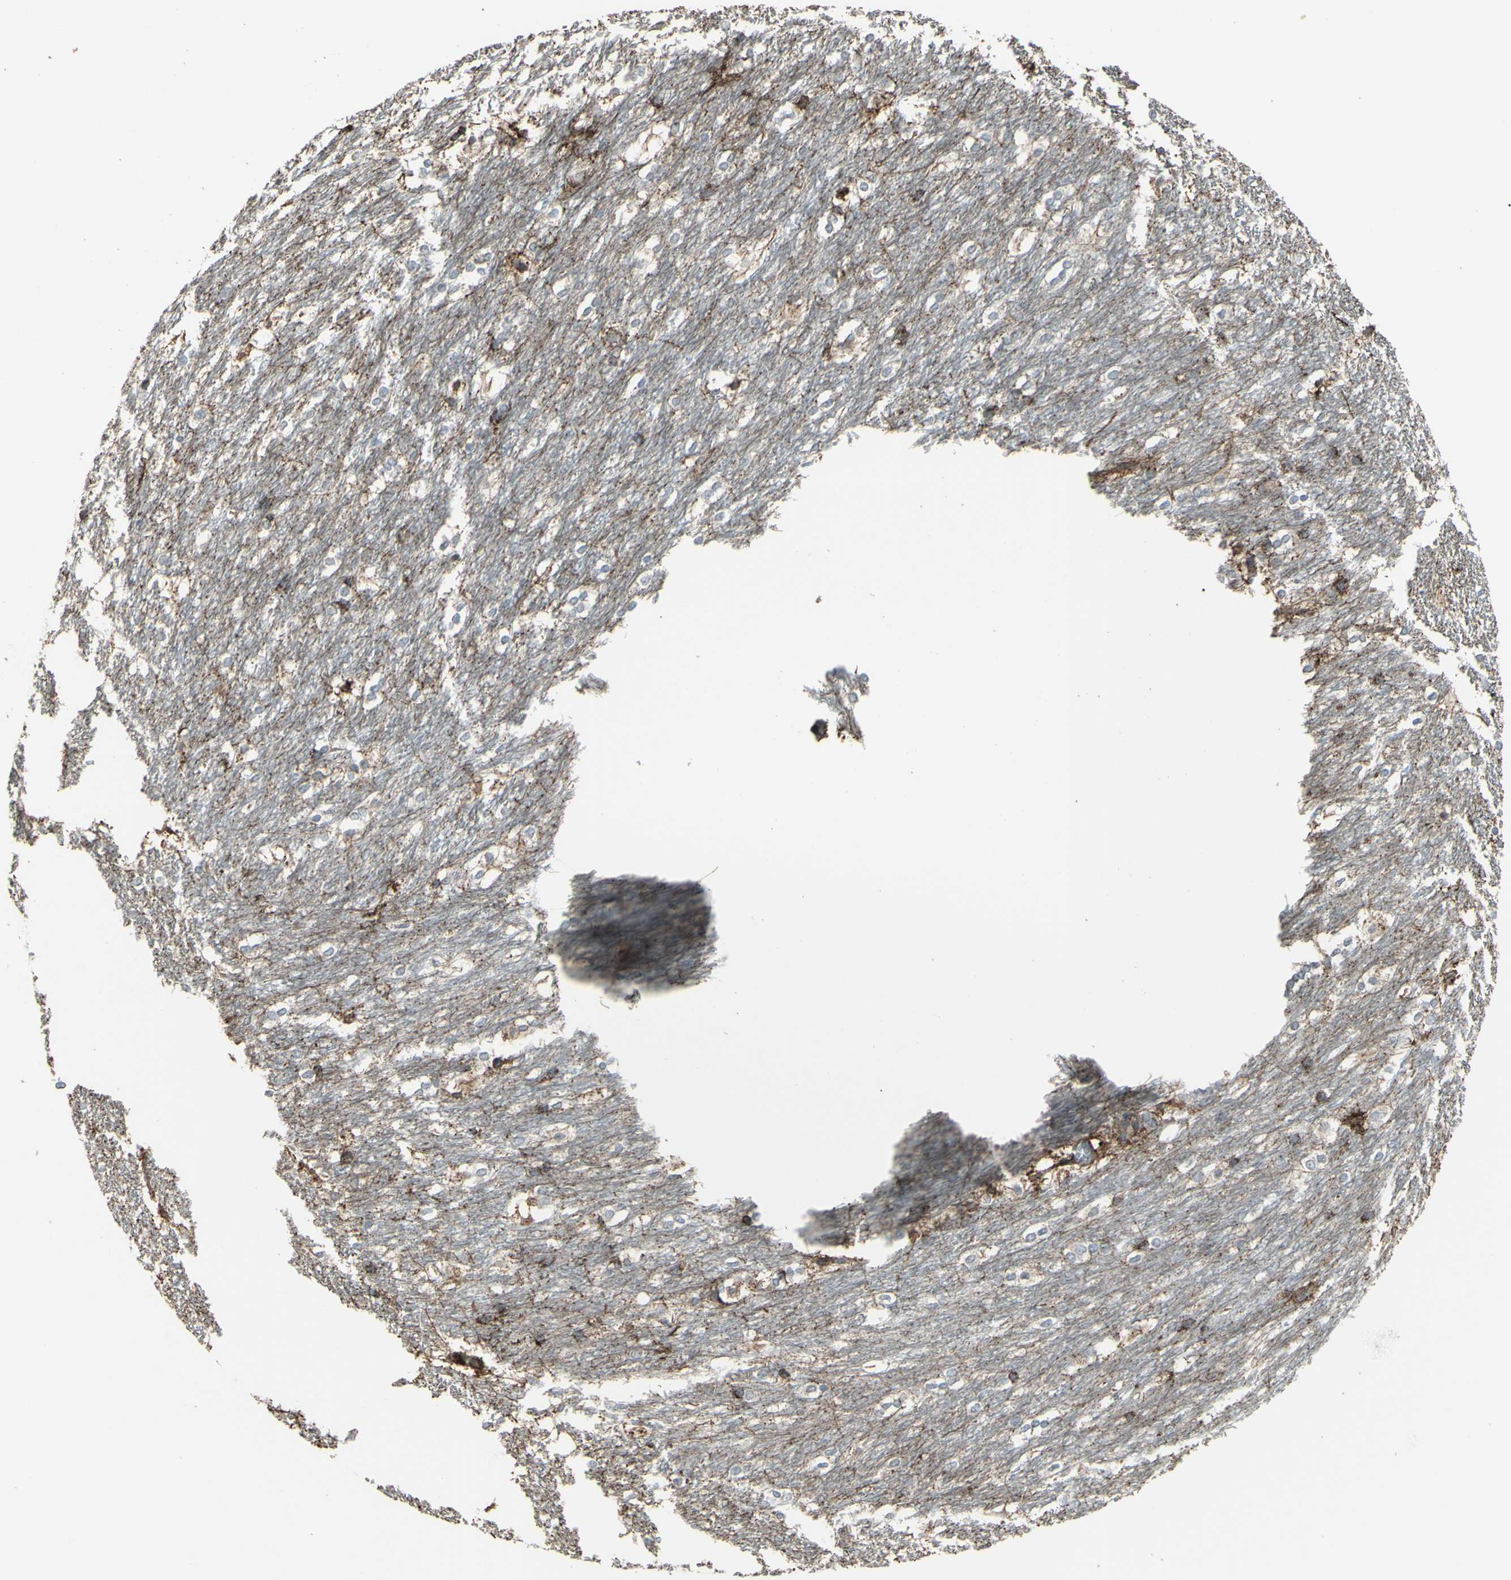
{"staining": {"intensity": "moderate", "quantity": "<25%", "location": "cytoplasmic/membranous"}, "tissue": "caudate", "cell_type": "Glial cells", "image_type": "normal", "snomed": [{"axis": "morphology", "description": "Normal tissue, NOS"}, {"axis": "topography", "description": "Lateral ventricle wall"}], "caption": "Brown immunohistochemical staining in normal caudate shows moderate cytoplasmic/membranous positivity in approximately <25% of glial cells.", "gene": "SMO", "patient": {"sex": "female", "age": 19}}